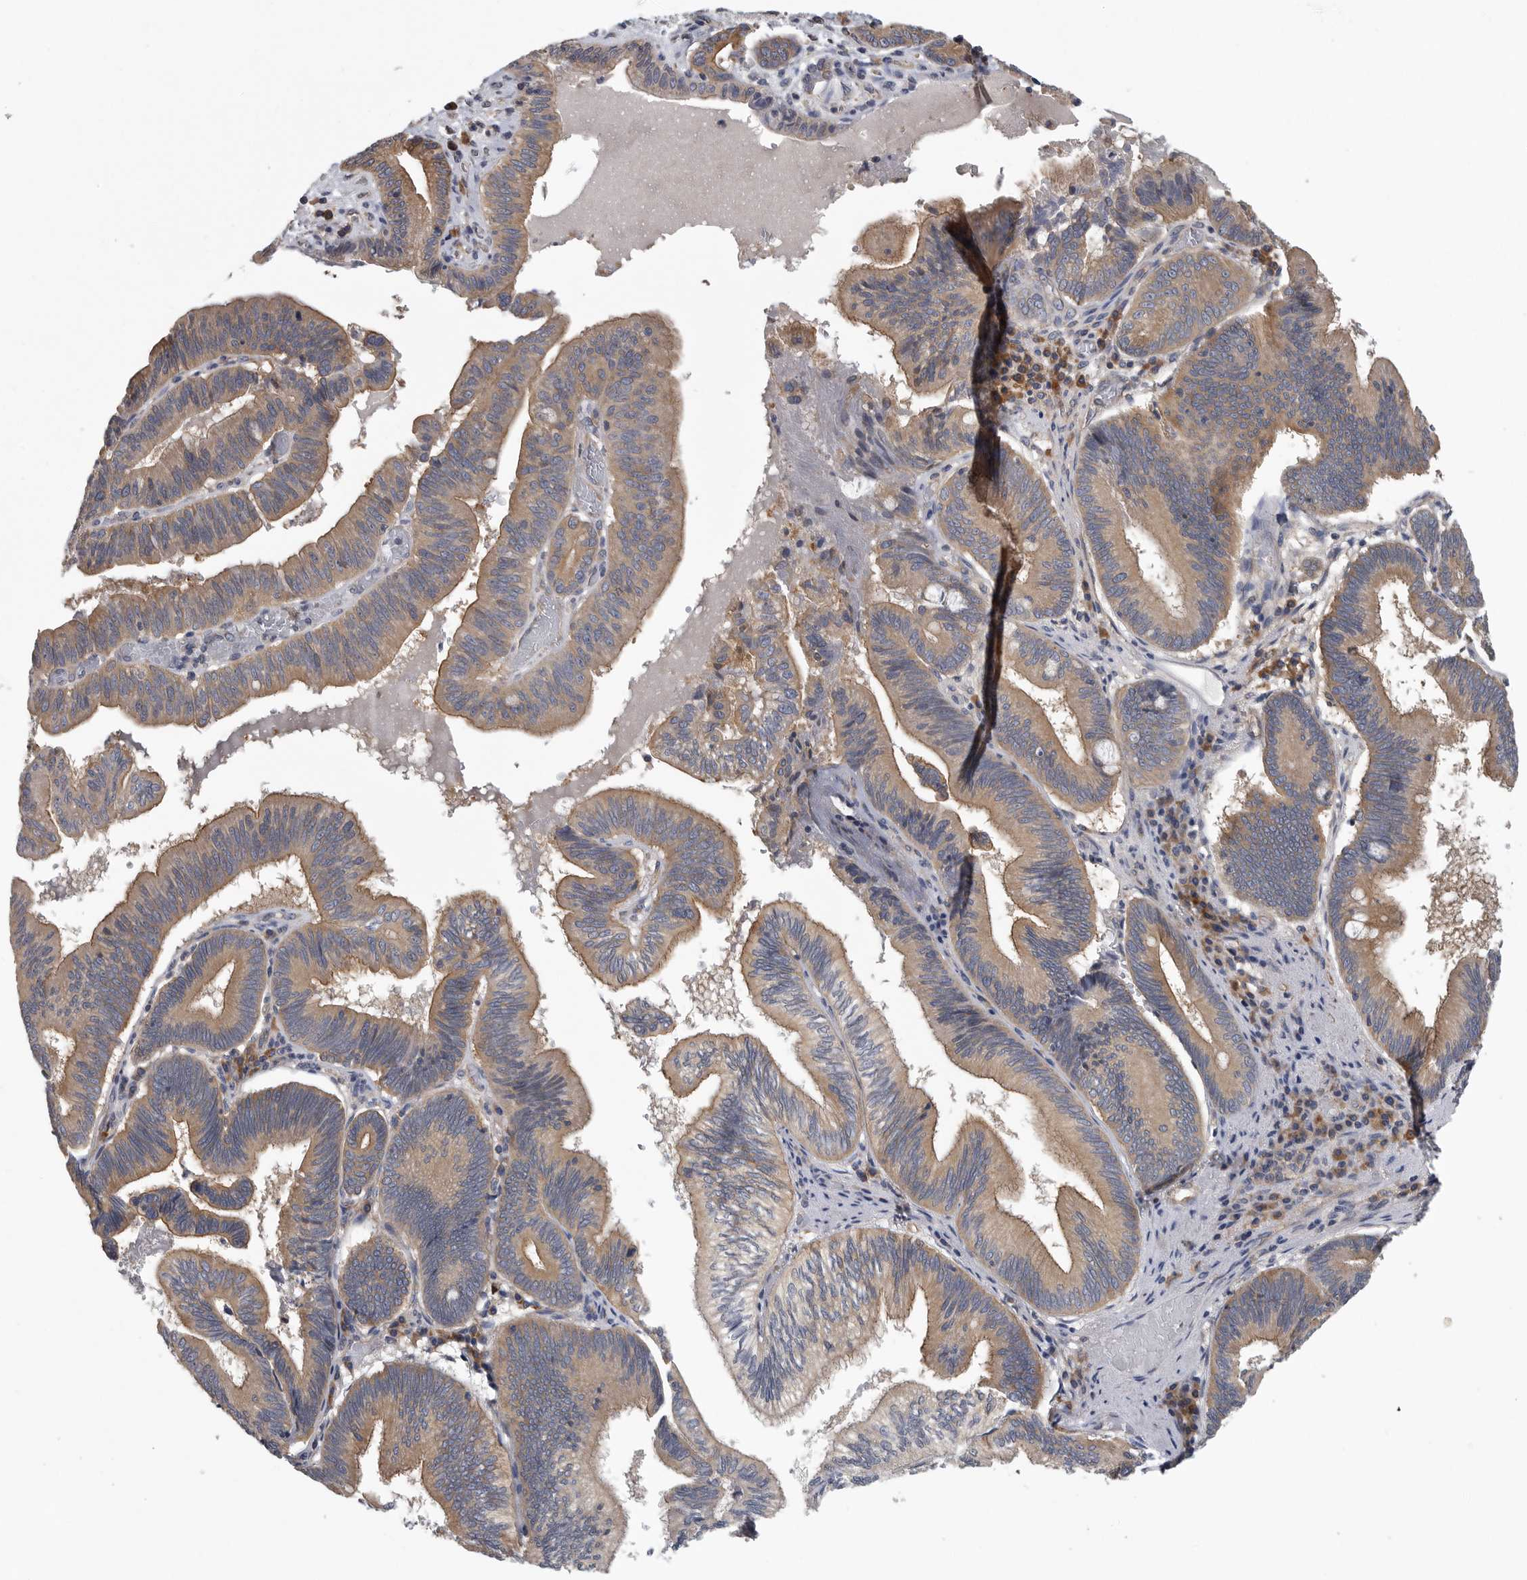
{"staining": {"intensity": "moderate", "quantity": ">75%", "location": "cytoplasmic/membranous"}, "tissue": "pancreatic cancer", "cell_type": "Tumor cells", "image_type": "cancer", "snomed": [{"axis": "morphology", "description": "Adenocarcinoma, NOS"}, {"axis": "topography", "description": "Pancreas"}], "caption": "High-magnification brightfield microscopy of pancreatic cancer stained with DAB (brown) and counterstained with hematoxylin (blue). tumor cells exhibit moderate cytoplasmic/membranous expression is present in approximately>75% of cells.", "gene": "OXR1", "patient": {"sex": "male", "age": 82}}